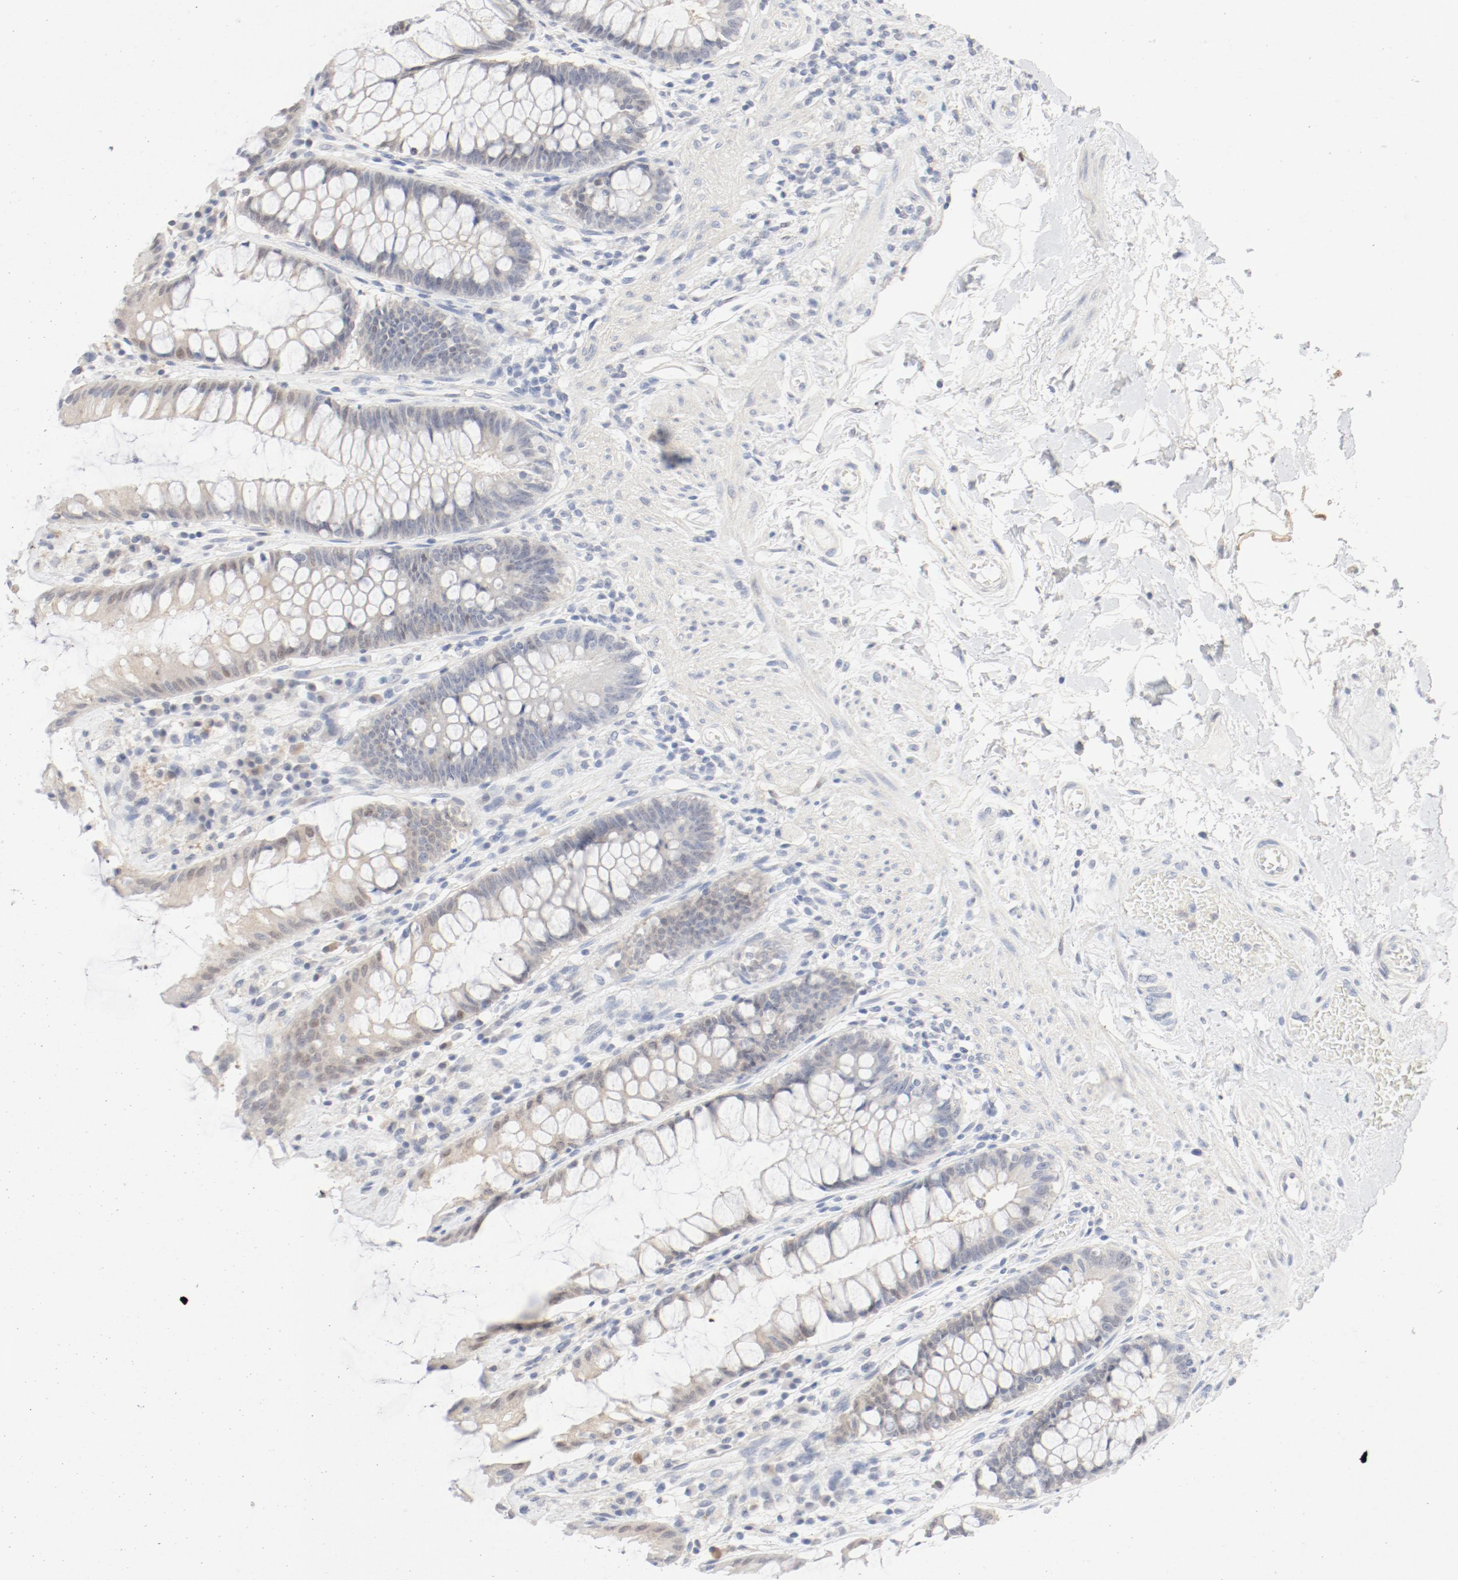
{"staining": {"intensity": "weak", "quantity": "25%-75%", "location": "cytoplasmic/membranous"}, "tissue": "rectum", "cell_type": "Glandular cells", "image_type": "normal", "snomed": [{"axis": "morphology", "description": "Normal tissue, NOS"}, {"axis": "topography", "description": "Rectum"}], "caption": "Rectum stained with a brown dye displays weak cytoplasmic/membranous positive staining in approximately 25%-75% of glandular cells.", "gene": "PGM1", "patient": {"sex": "female", "age": 46}}